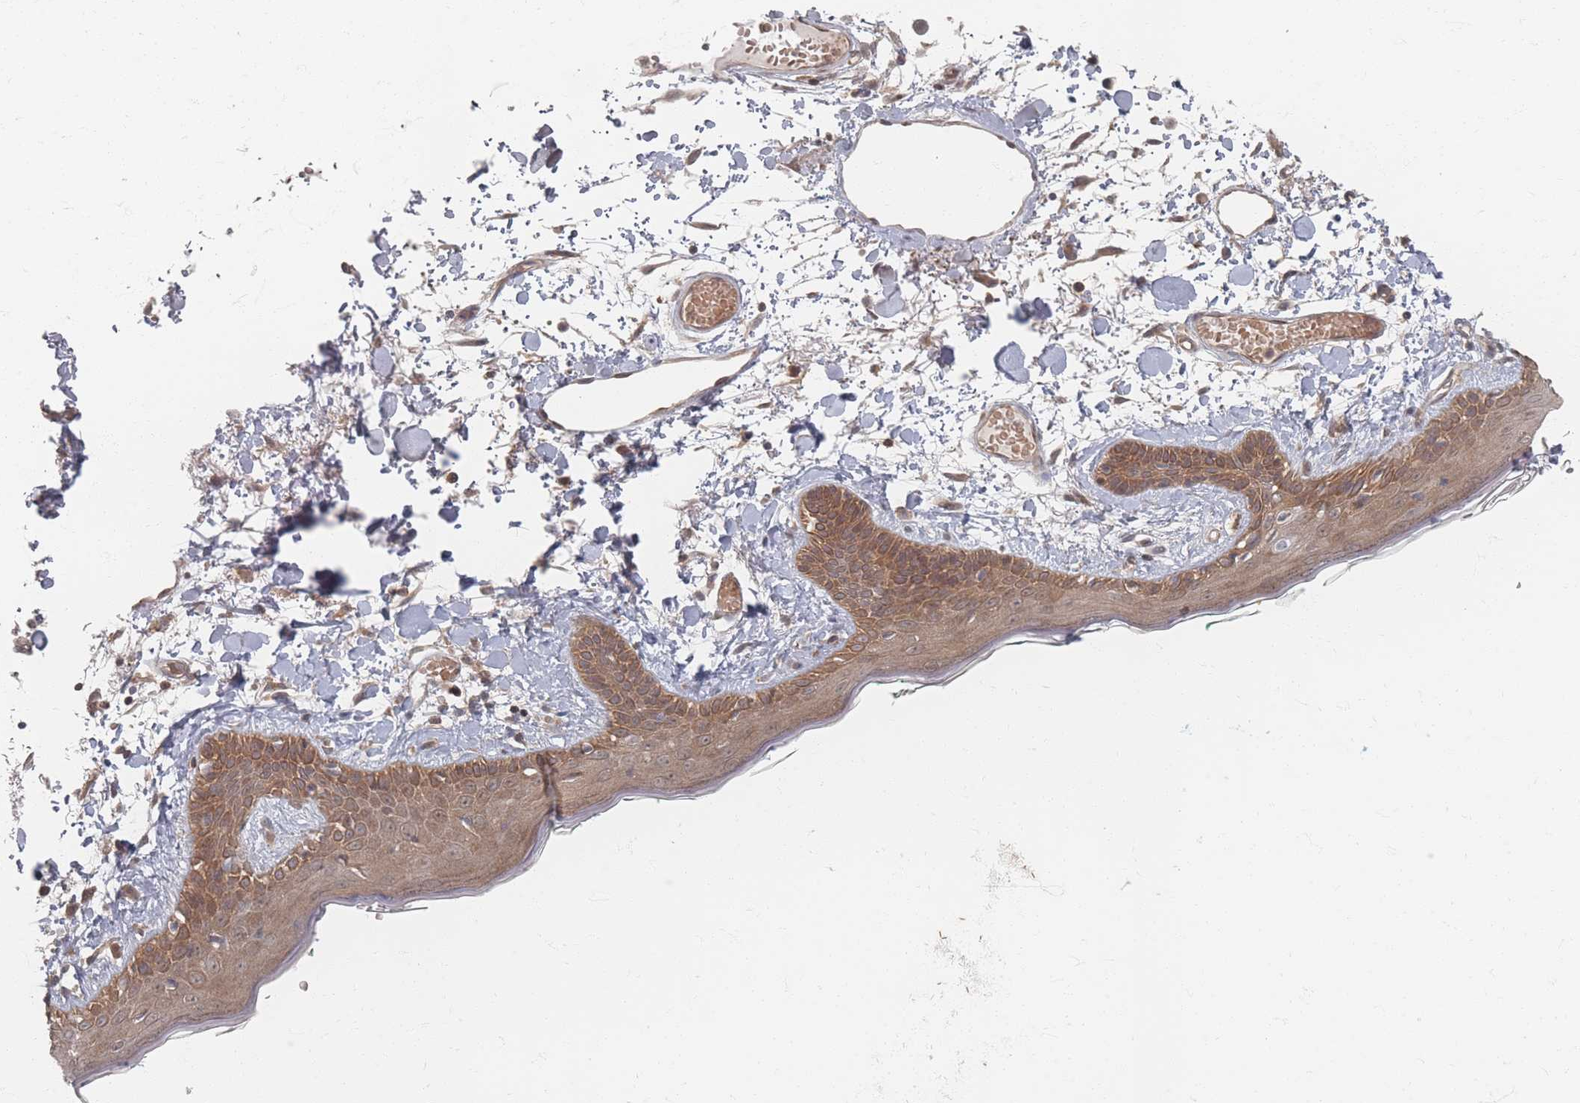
{"staining": {"intensity": "moderate", "quantity": ">75%", "location": "cytoplasmic/membranous"}, "tissue": "skin", "cell_type": "Fibroblasts", "image_type": "normal", "snomed": [{"axis": "morphology", "description": "Normal tissue, NOS"}, {"axis": "topography", "description": "Skin"}], "caption": "This is an image of immunohistochemistry (IHC) staining of unremarkable skin, which shows moderate expression in the cytoplasmic/membranous of fibroblasts.", "gene": "PSMD9", "patient": {"sex": "male", "age": 79}}